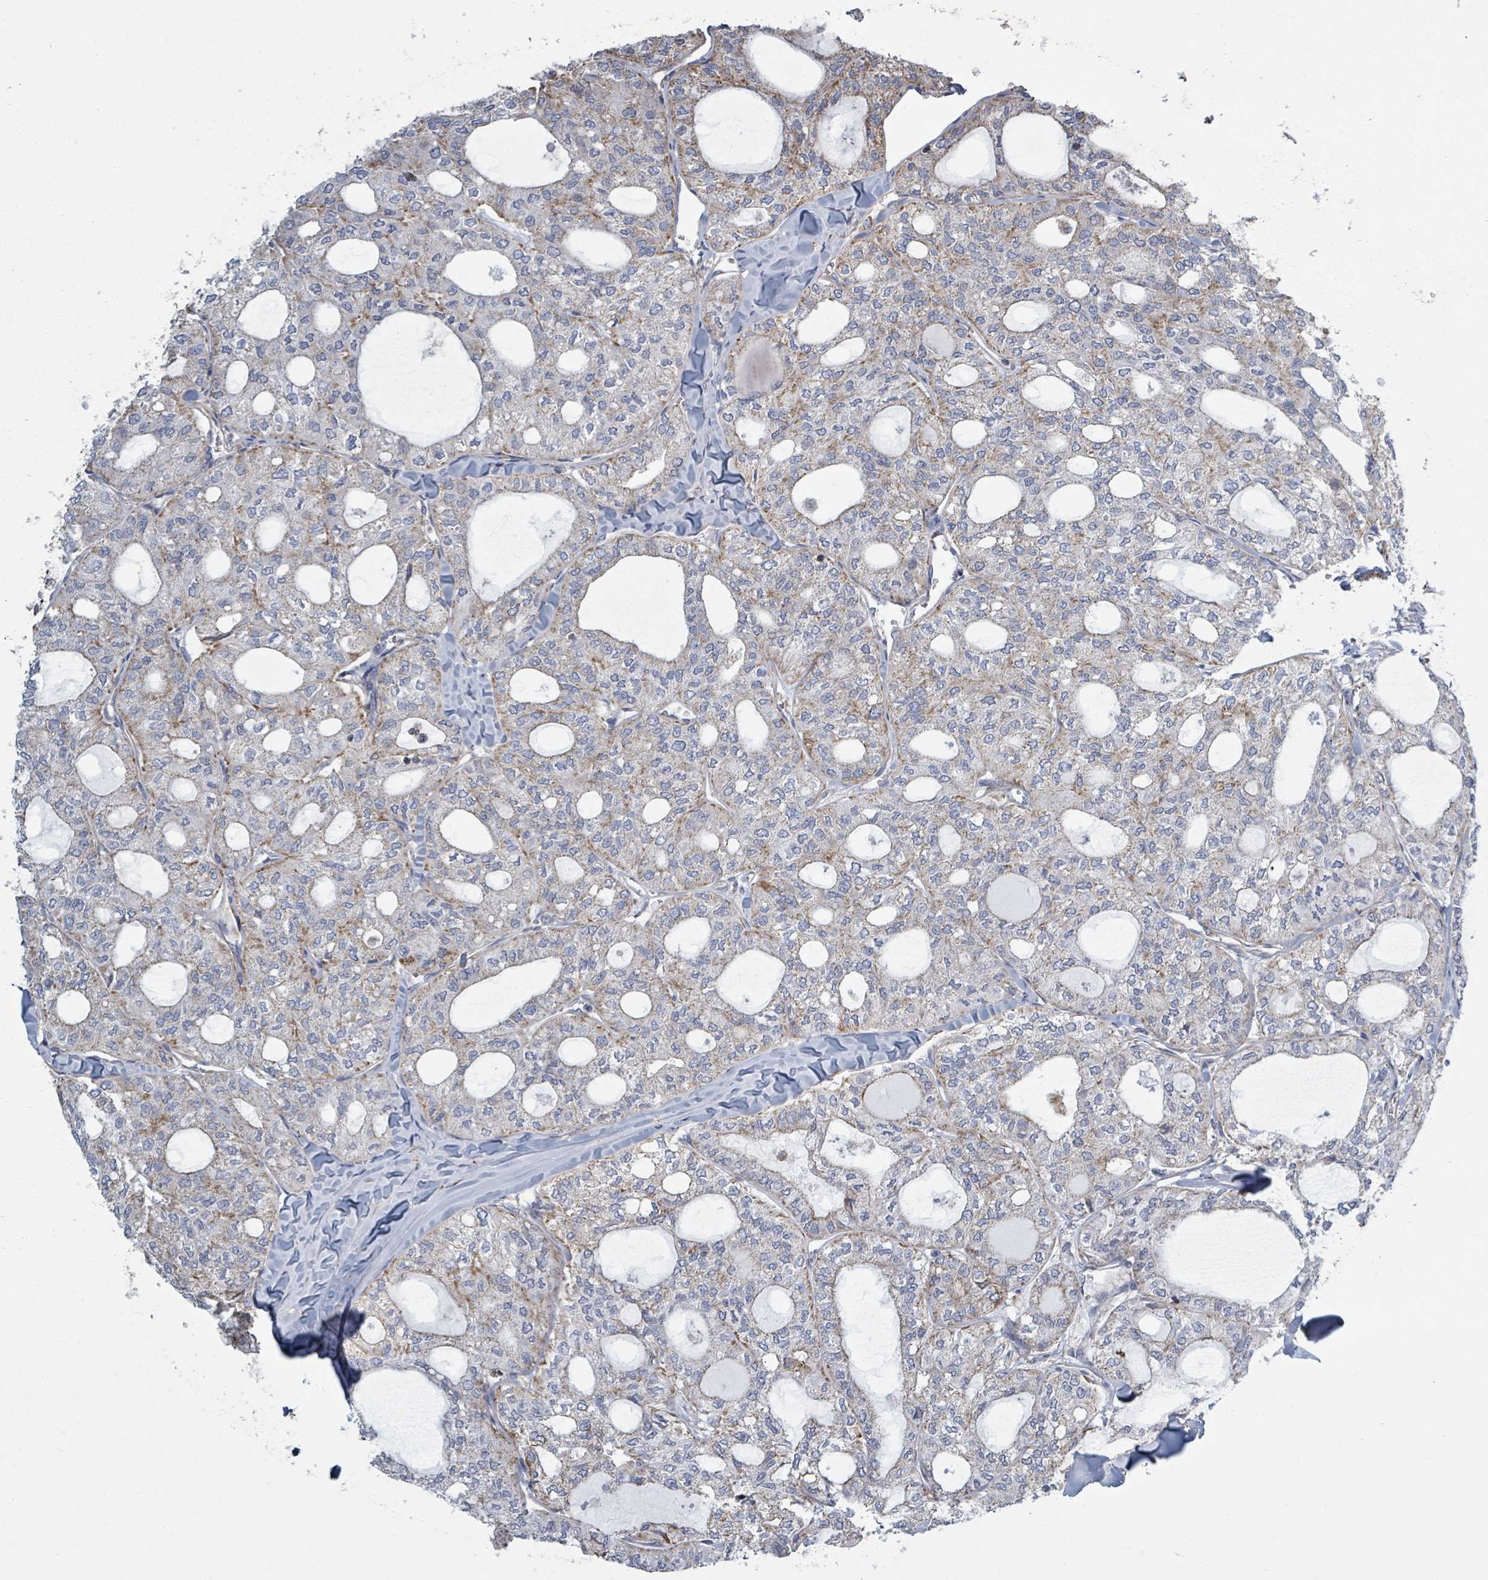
{"staining": {"intensity": "moderate", "quantity": "<25%", "location": "cytoplasmic/membranous"}, "tissue": "thyroid cancer", "cell_type": "Tumor cells", "image_type": "cancer", "snomed": [{"axis": "morphology", "description": "Follicular adenoma carcinoma, NOS"}, {"axis": "topography", "description": "Thyroid gland"}], "caption": "IHC histopathology image of thyroid cancer (follicular adenoma carcinoma) stained for a protein (brown), which shows low levels of moderate cytoplasmic/membranous positivity in approximately <25% of tumor cells.", "gene": "ADCK1", "patient": {"sex": "male", "age": 75}}